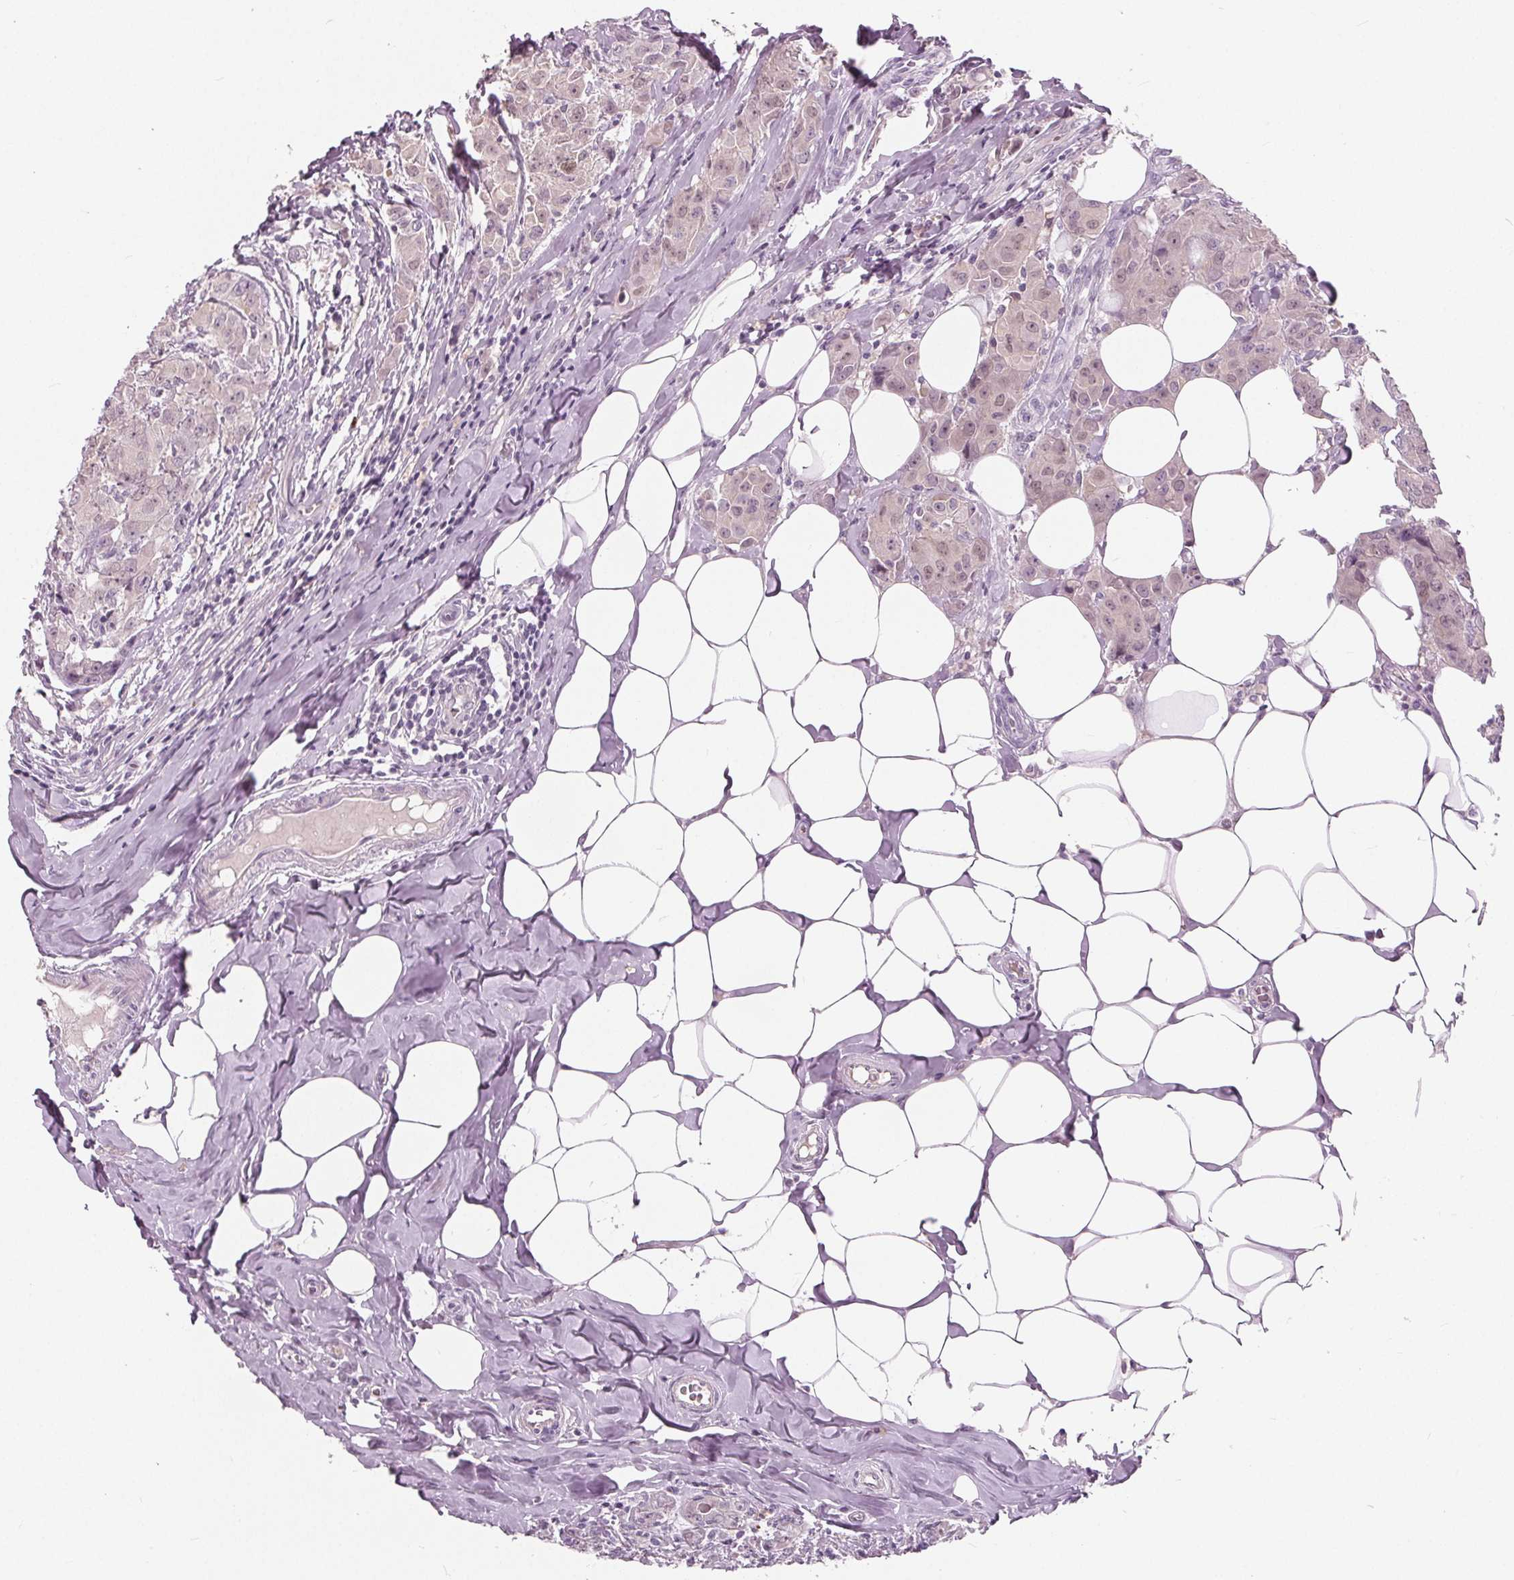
{"staining": {"intensity": "negative", "quantity": "none", "location": "none"}, "tissue": "breast cancer", "cell_type": "Tumor cells", "image_type": "cancer", "snomed": [{"axis": "morphology", "description": "Normal tissue, NOS"}, {"axis": "morphology", "description": "Duct carcinoma"}, {"axis": "topography", "description": "Breast"}], "caption": "The immunohistochemistry image has no significant positivity in tumor cells of breast cancer tissue. (Stains: DAB IHC with hematoxylin counter stain, Microscopy: brightfield microscopy at high magnification).", "gene": "TKFC", "patient": {"sex": "female", "age": 43}}